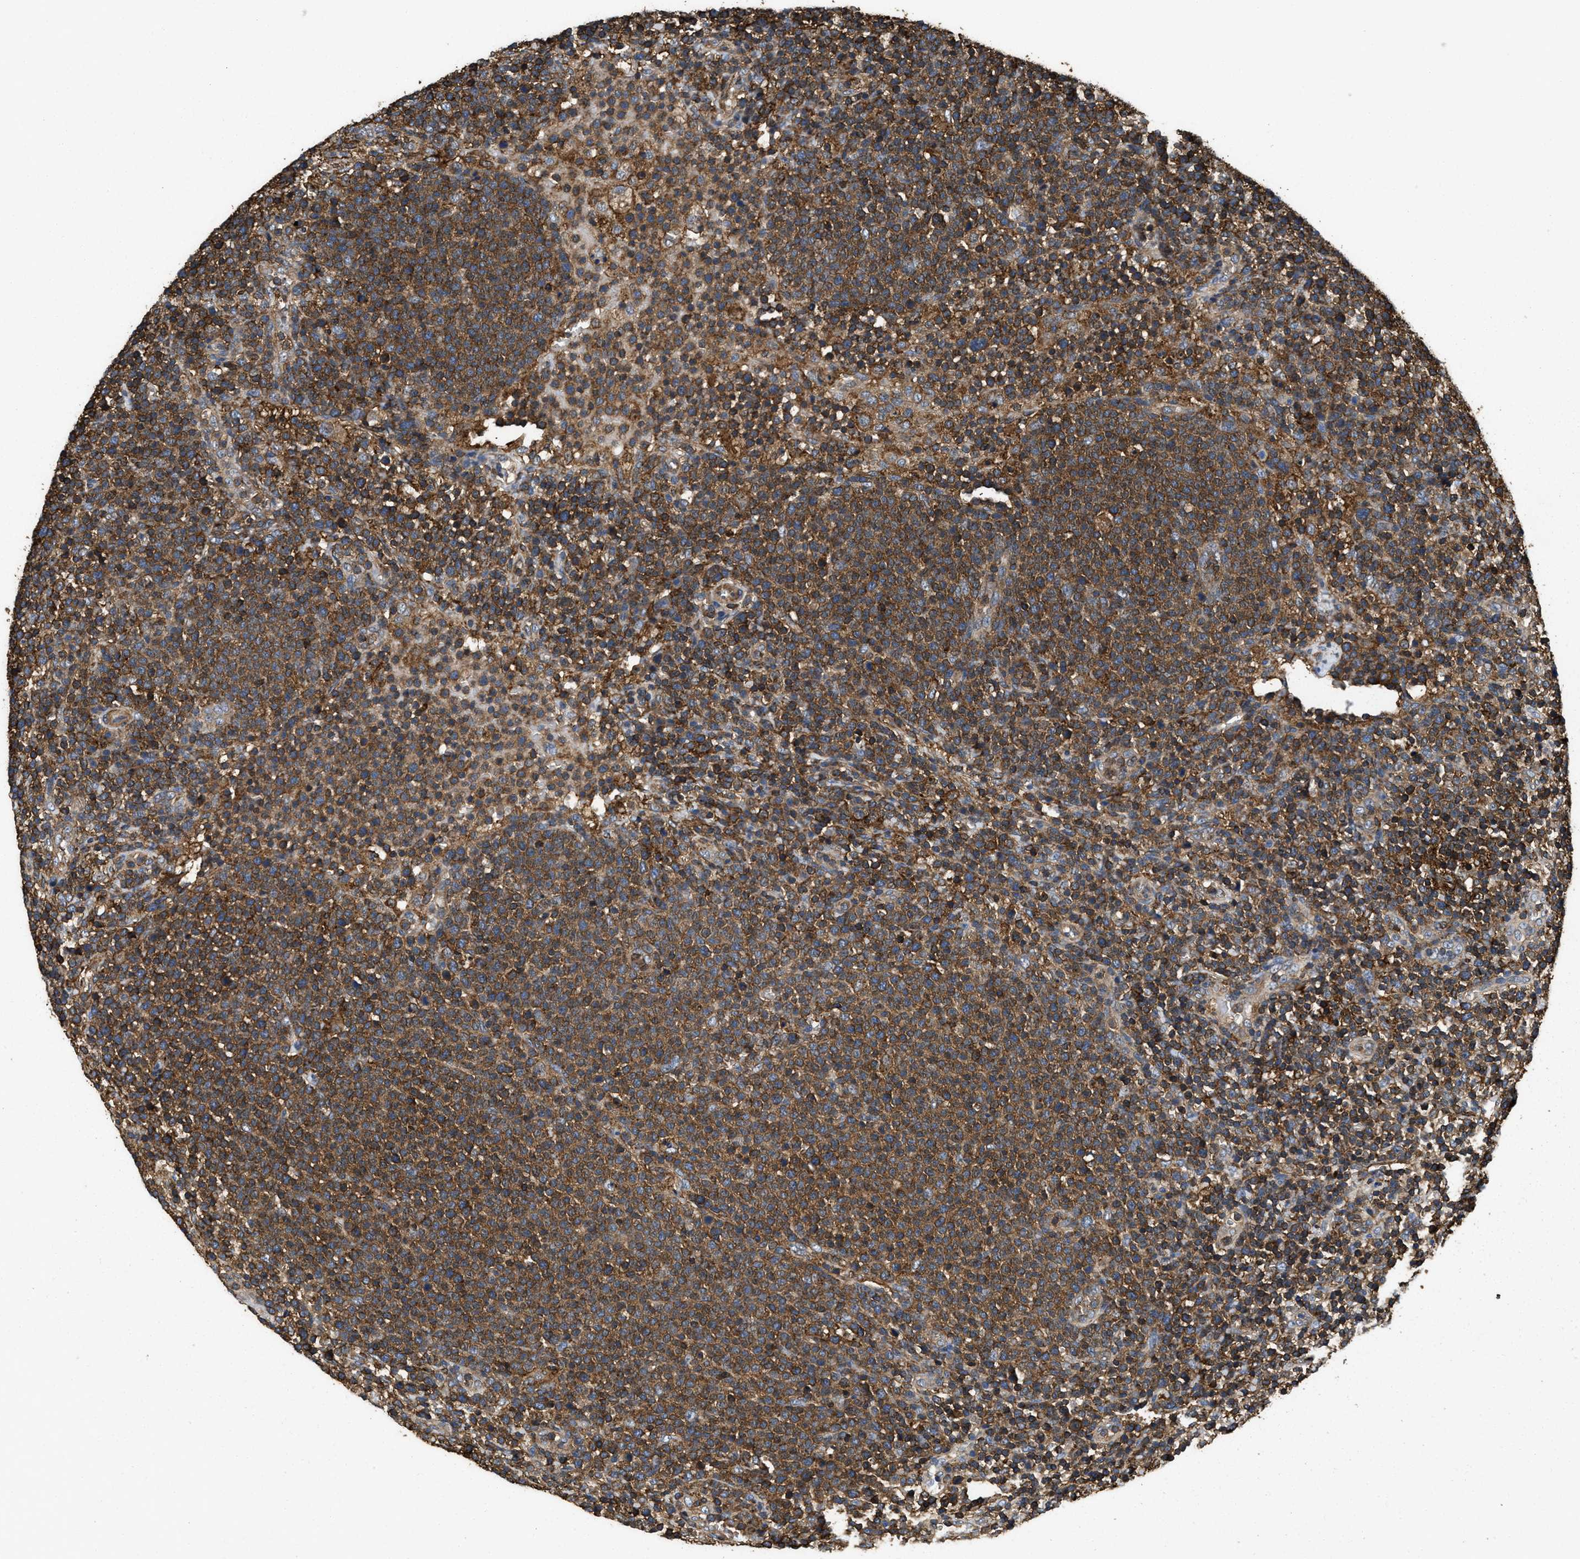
{"staining": {"intensity": "moderate", "quantity": "25%-75%", "location": "cytoplasmic/membranous"}, "tissue": "lymphoma", "cell_type": "Tumor cells", "image_type": "cancer", "snomed": [{"axis": "morphology", "description": "Malignant lymphoma, non-Hodgkin's type, High grade"}, {"axis": "topography", "description": "Lymph node"}], "caption": "Brown immunohistochemical staining in human malignant lymphoma, non-Hodgkin's type (high-grade) reveals moderate cytoplasmic/membranous staining in about 25%-75% of tumor cells.", "gene": "LINGO2", "patient": {"sex": "male", "age": 61}}